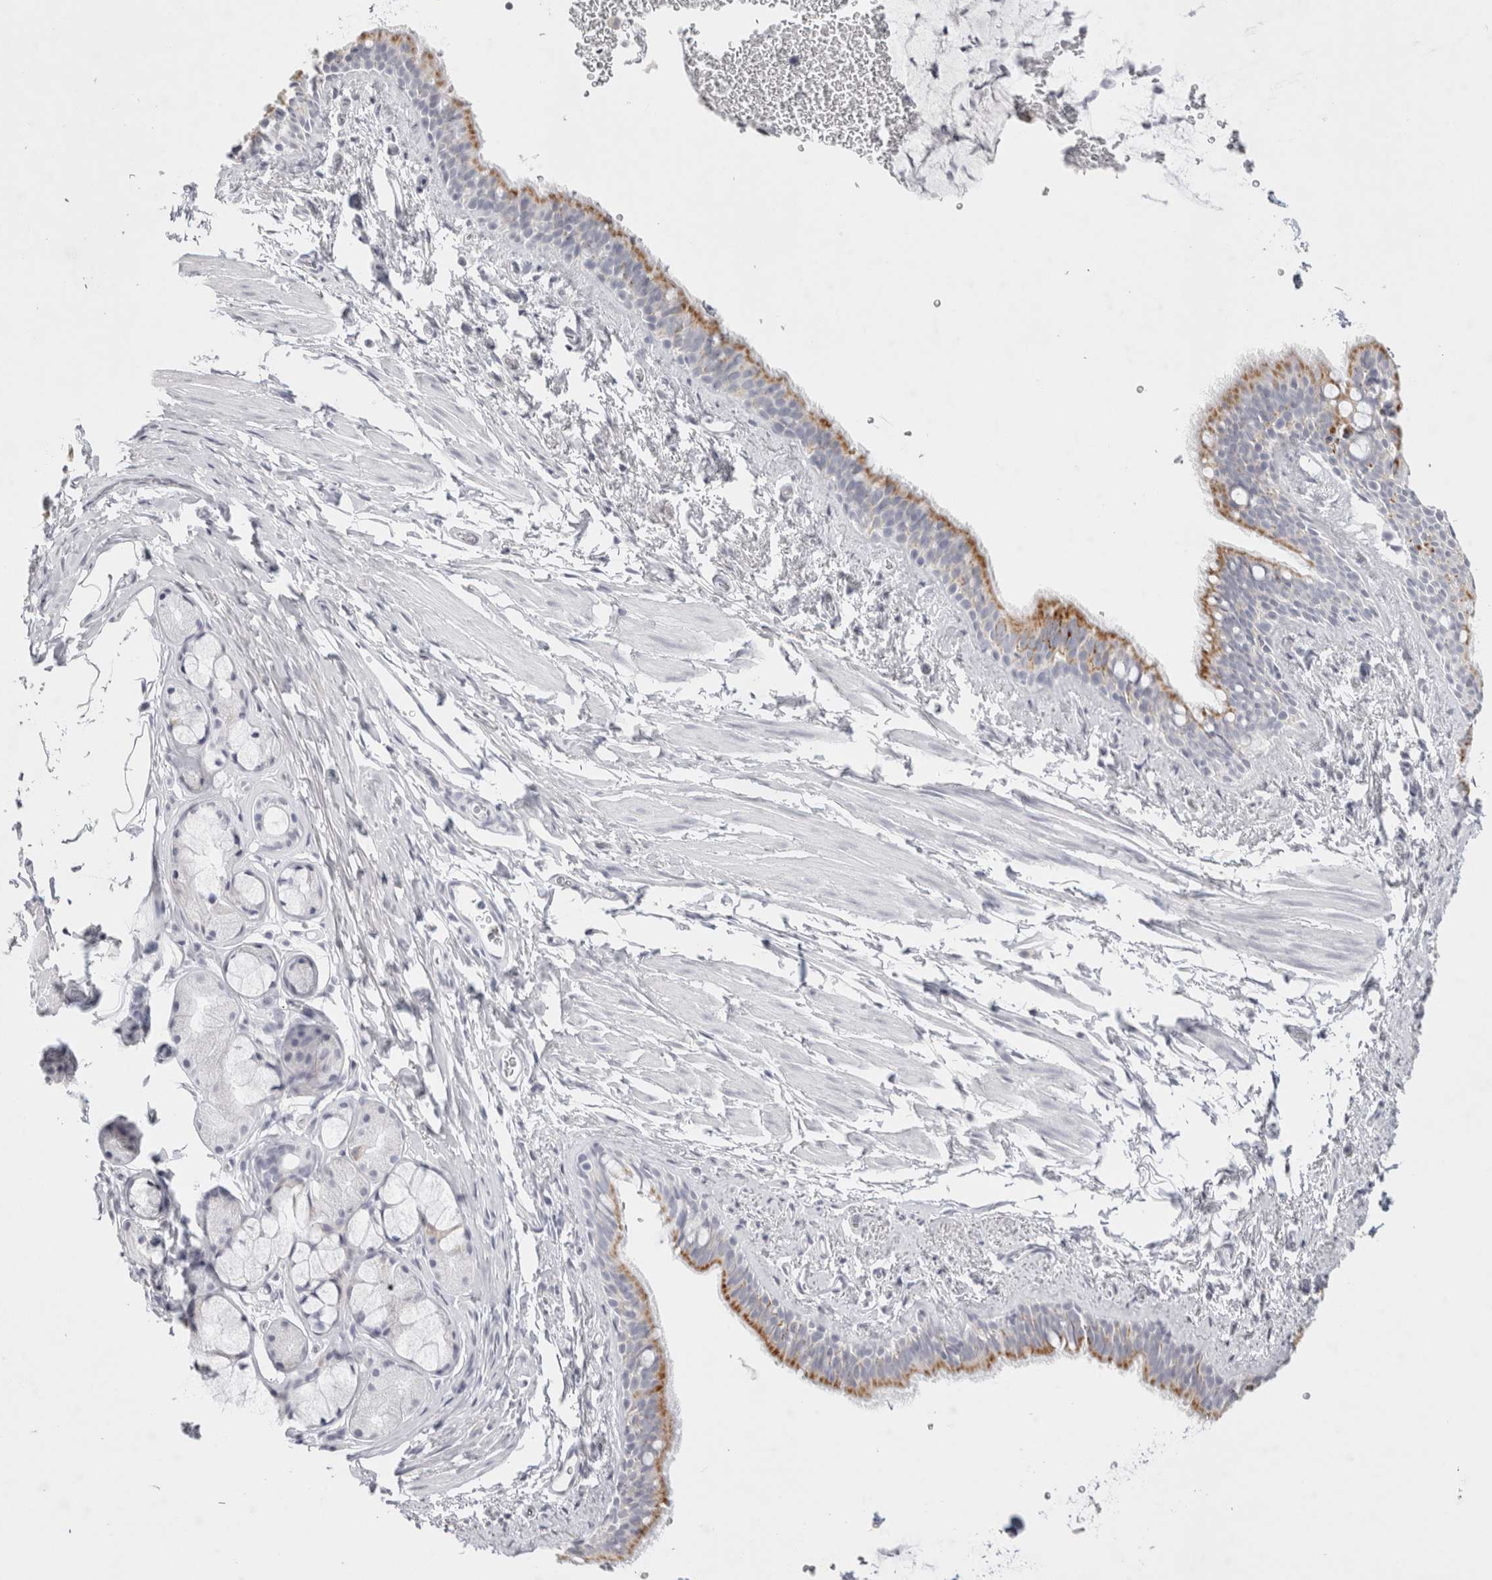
{"staining": {"intensity": "moderate", "quantity": "<25%", "location": "cytoplasmic/membranous"}, "tissue": "bronchus", "cell_type": "Respiratory epithelial cells", "image_type": "normal", "snomed": [{"axis": "morphology", "description": "Normal tissue, NOS"}, {"axis": "topography", "description": "Cartilage tissue"}, {"axis": "topography", "description": "Bronchus"}, {"axis": "topography", "description": "Lung"}], "caption": "The micrograph reveals immunohistochemical staining of normal bronchus. There is moderate cytoplasmic/membranous expression is identified in approximately <25% of respiratory epithelial cells.", "gene": "GARIN1A", "patient": {"sex": "male", "age": 64}}